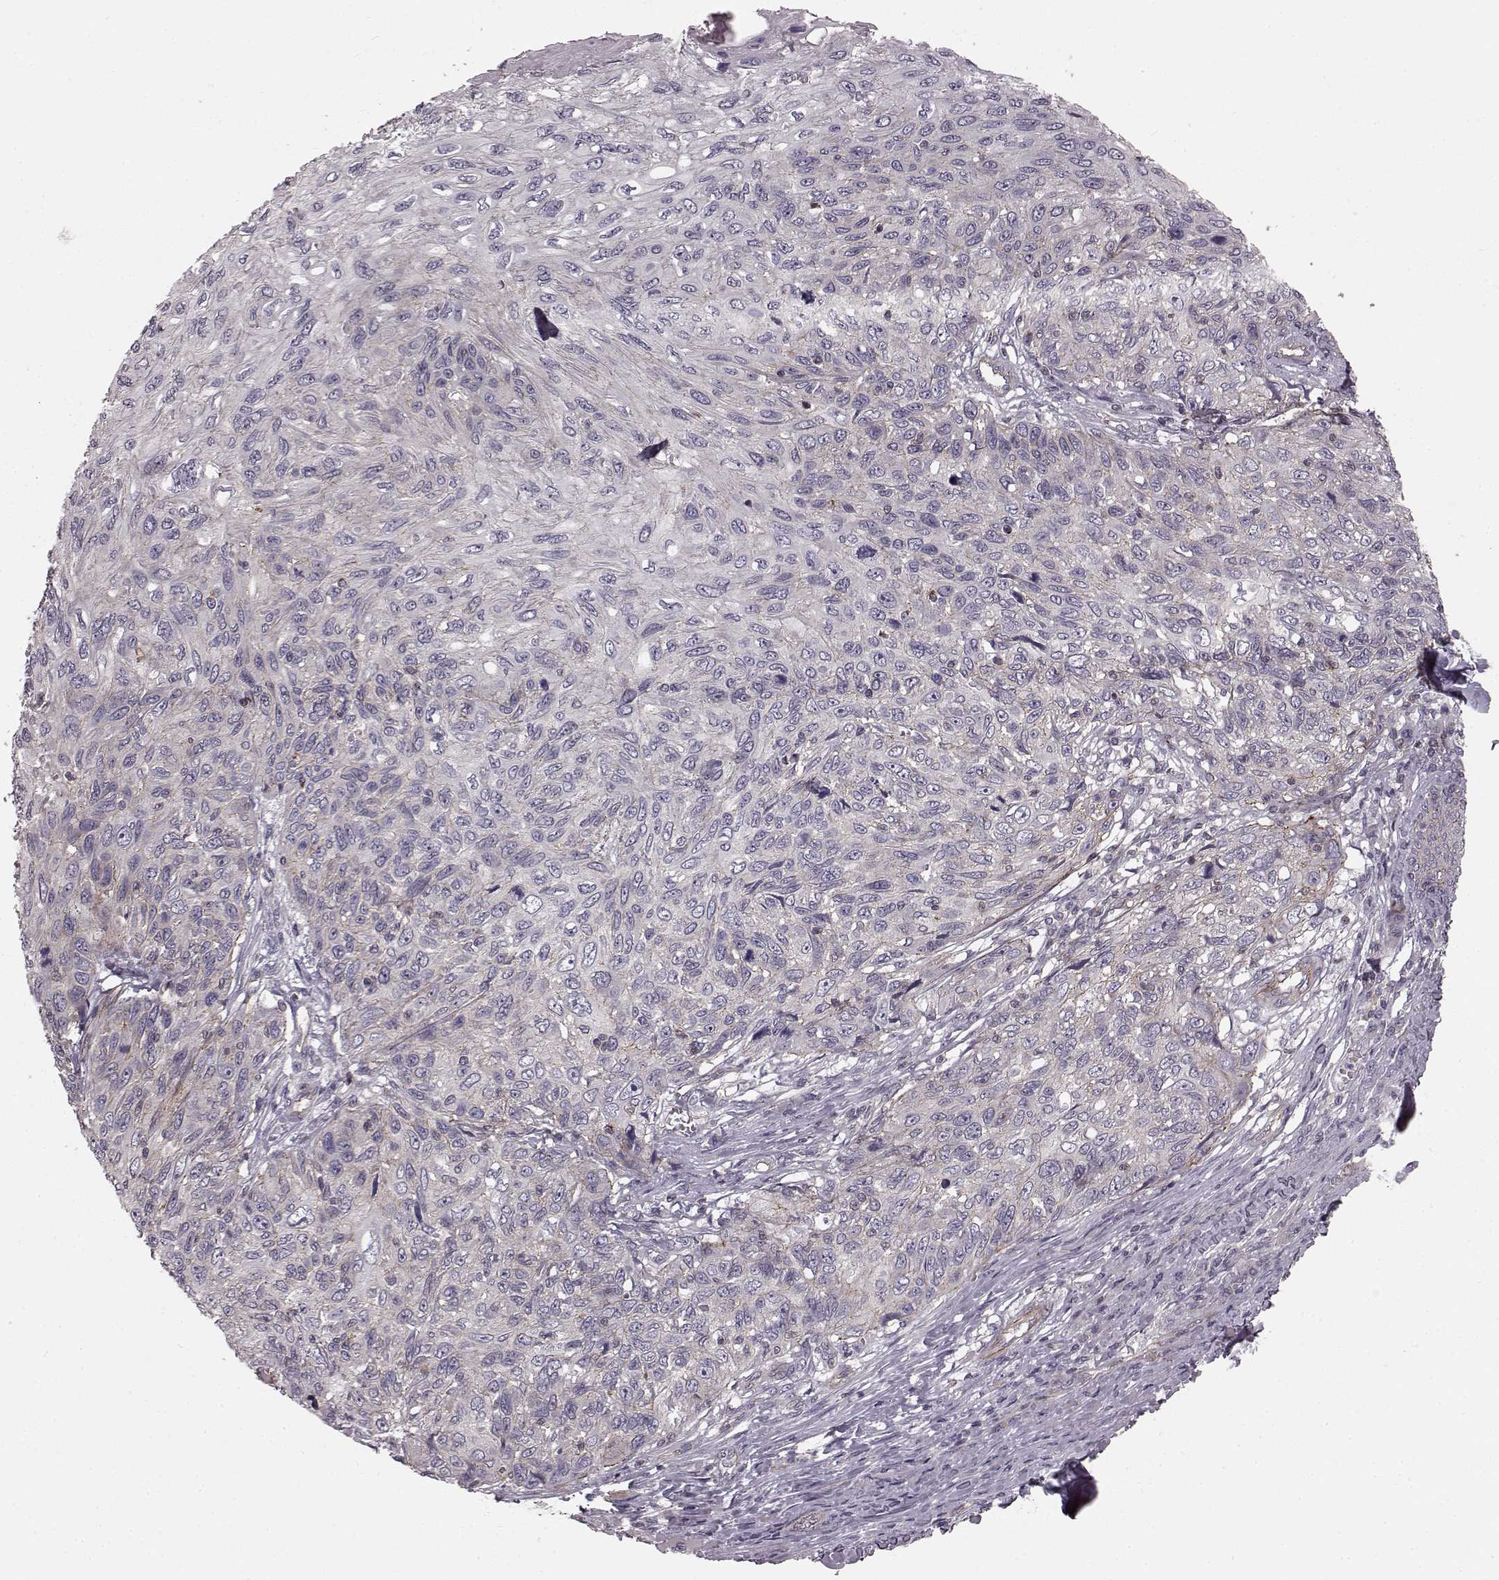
{"staining": {"intensity": "negative", "quantity": "none", "location": "none"}, "tissue": "skin cancer", "cell_type": "Tumor cells", "image_type": "cancer", "snomed": [{"axis": "morphology", "description": "Squamous cell carcinoma, NOS"}, {"axis": "topography", "description": "Skin"}], "caption": "Tumor cells show no significant positivity in skin cancer (squamous cell carcinoma).", "gene": "SLC22A18", "patient": {"sex": "male", "age": 92}}